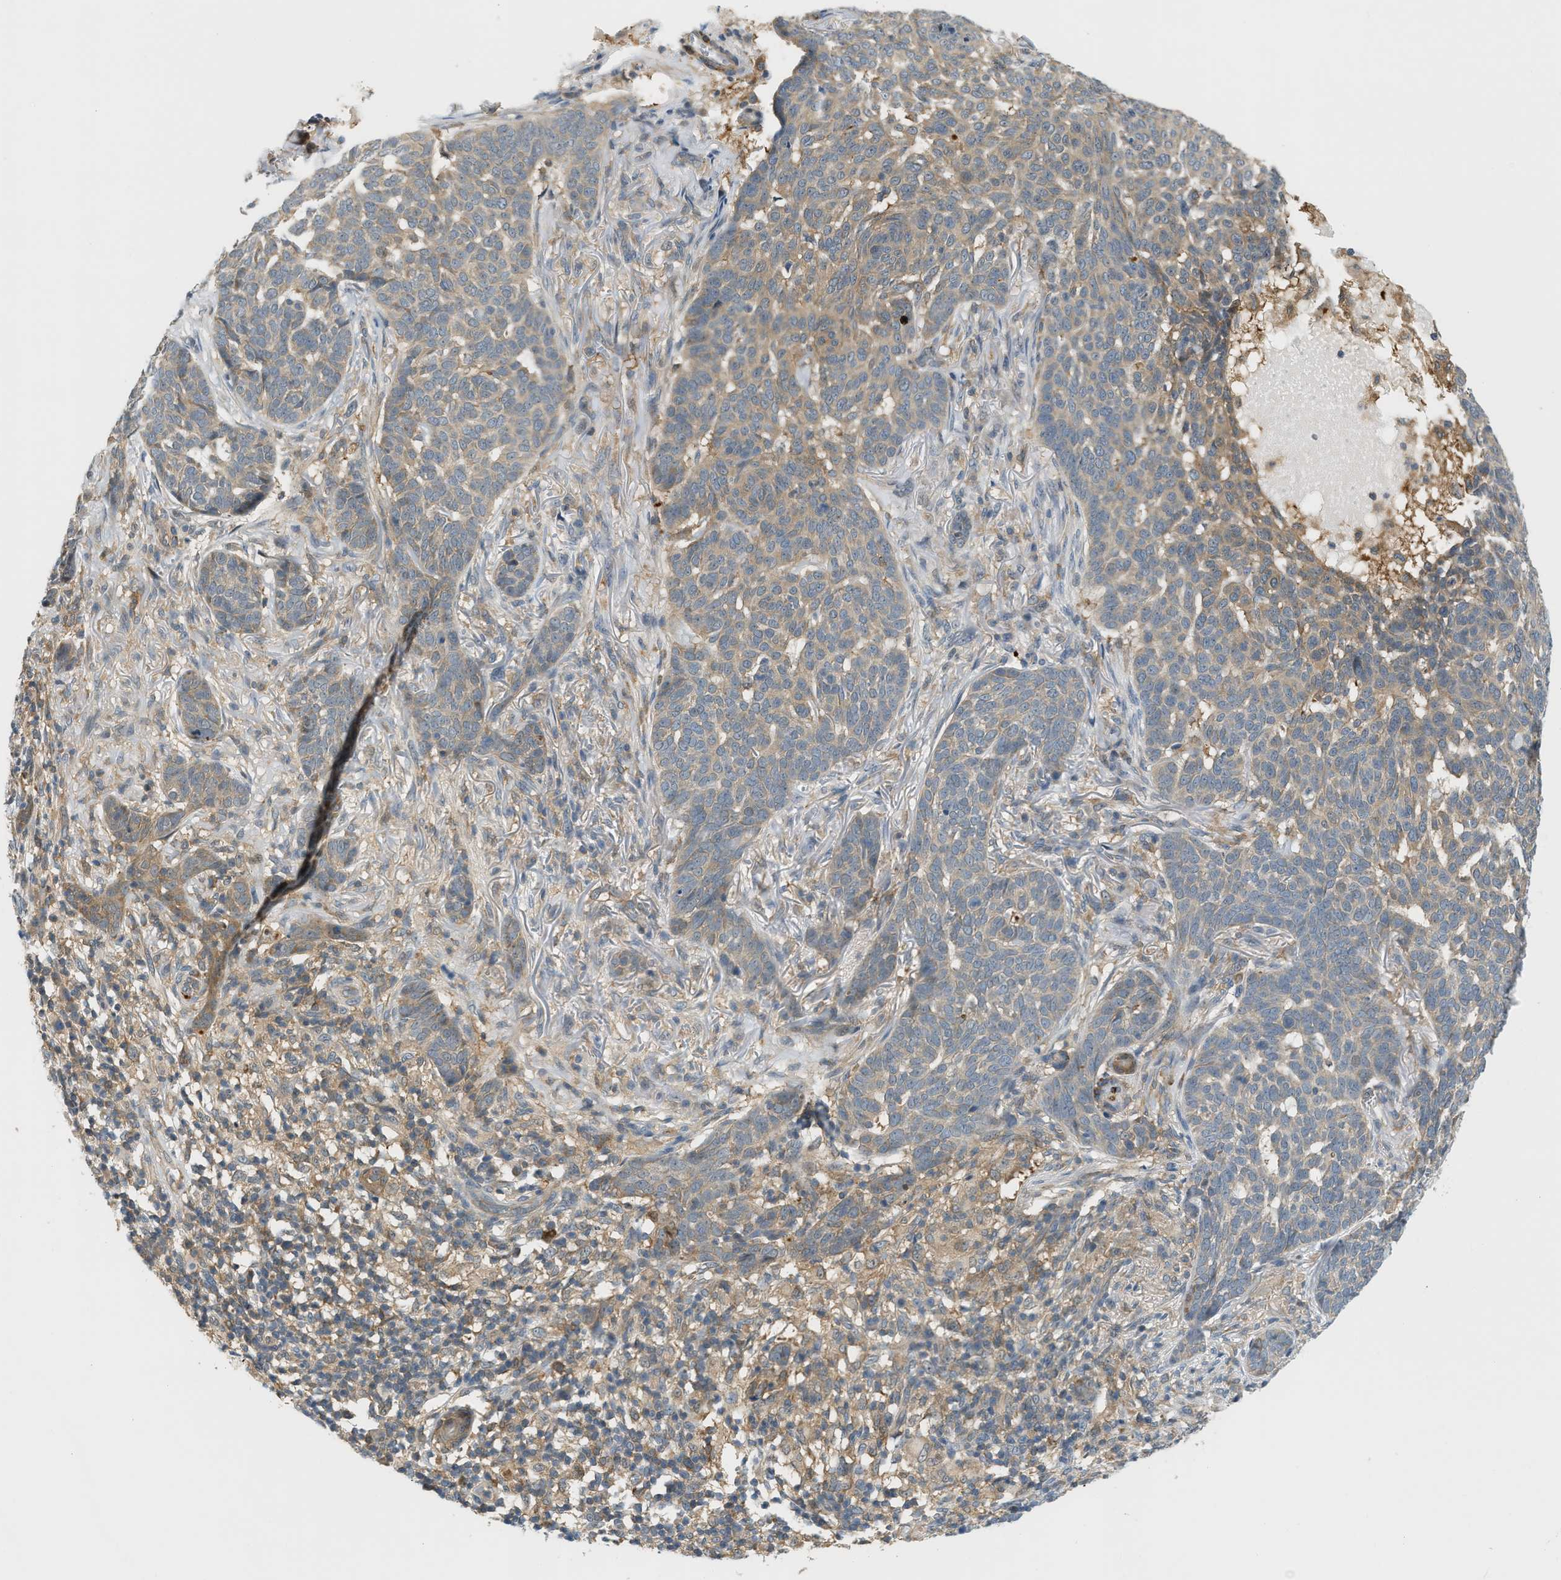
{"staining": {"intensity": "weak", "quantity": ">75%", "location": "cytoplasmic/membranous"}, "tissue": "skin cancer", "cell_type": "Tumor cells", "image_type": "cancer", "snomed": [{"axis": "morphology", "description": "Basal cell carcinoma"}, {"axis": "topography", "description": "Skin"}], "caption": "Protein analysis of skin basal cell carcinoma tissue displays weak cytoplasmic/membranous positivity in approximately >75% of tumor cells. (Stains: DAB (3,3'-diaminobenzidine) in brown, nuclei in blue, Microscopy: brightfield microscopy at high magnification).", "gene": "PDCL3", "patient": {"sex": "male", "age": 85}}